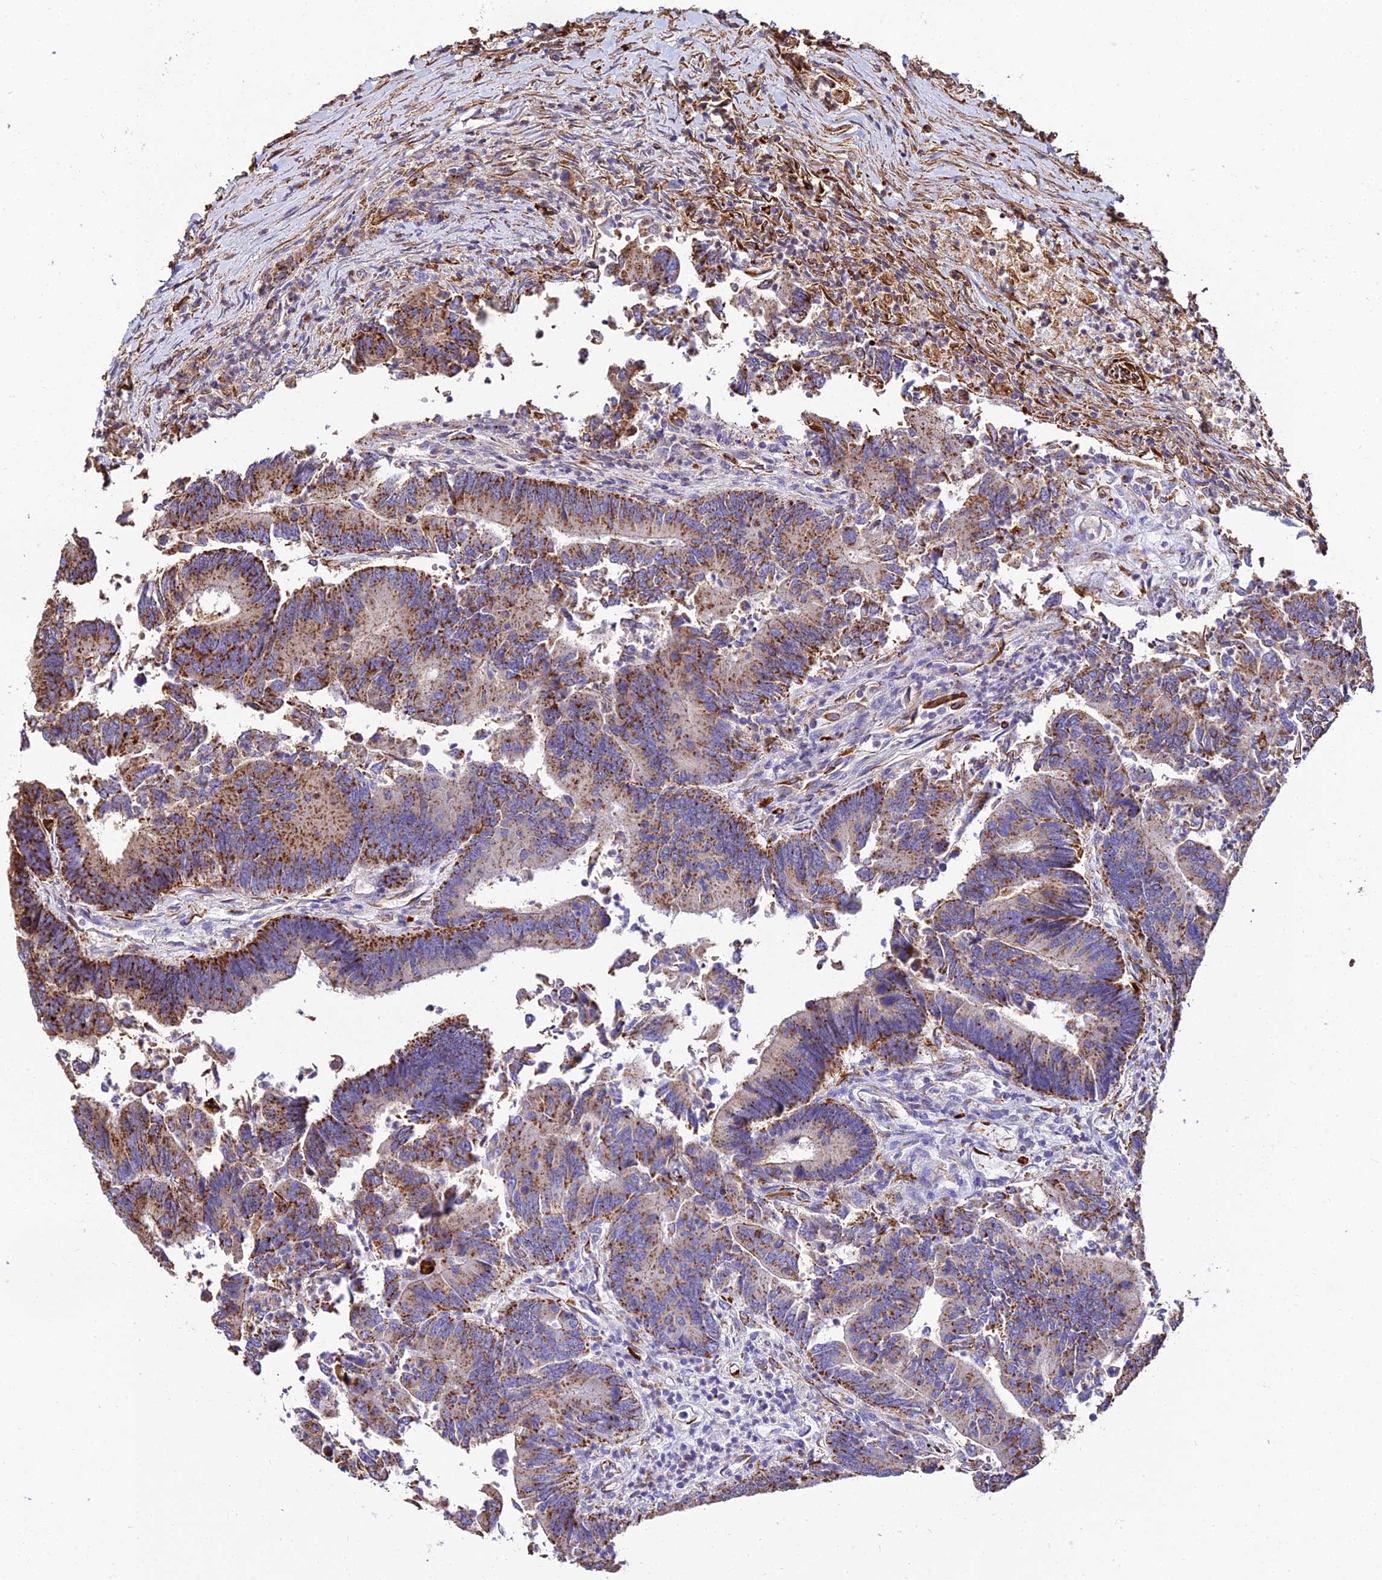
{"staining": {"intensity": "strong", "quantity": ">75%", "location": "cytoplasmic/membranous"}, "tissue": "colorectal cancer", "cell_type": "Tumor cells", "image_type": "cancer", "snomed": [{"axis": "morphology", "description": "Adenocarcinoma, NOS"}, {"axis": "topography", "description": "Colon"}], "caption": "Strong cytoplasmic/membranous staining for a protein is seen in about >75% of tumor cells of adenocarcinoma (colorectal) using immunohistochemistry (IHC).", "gene": "PEX19", "patient": {"sex": "female", "age": 67}}